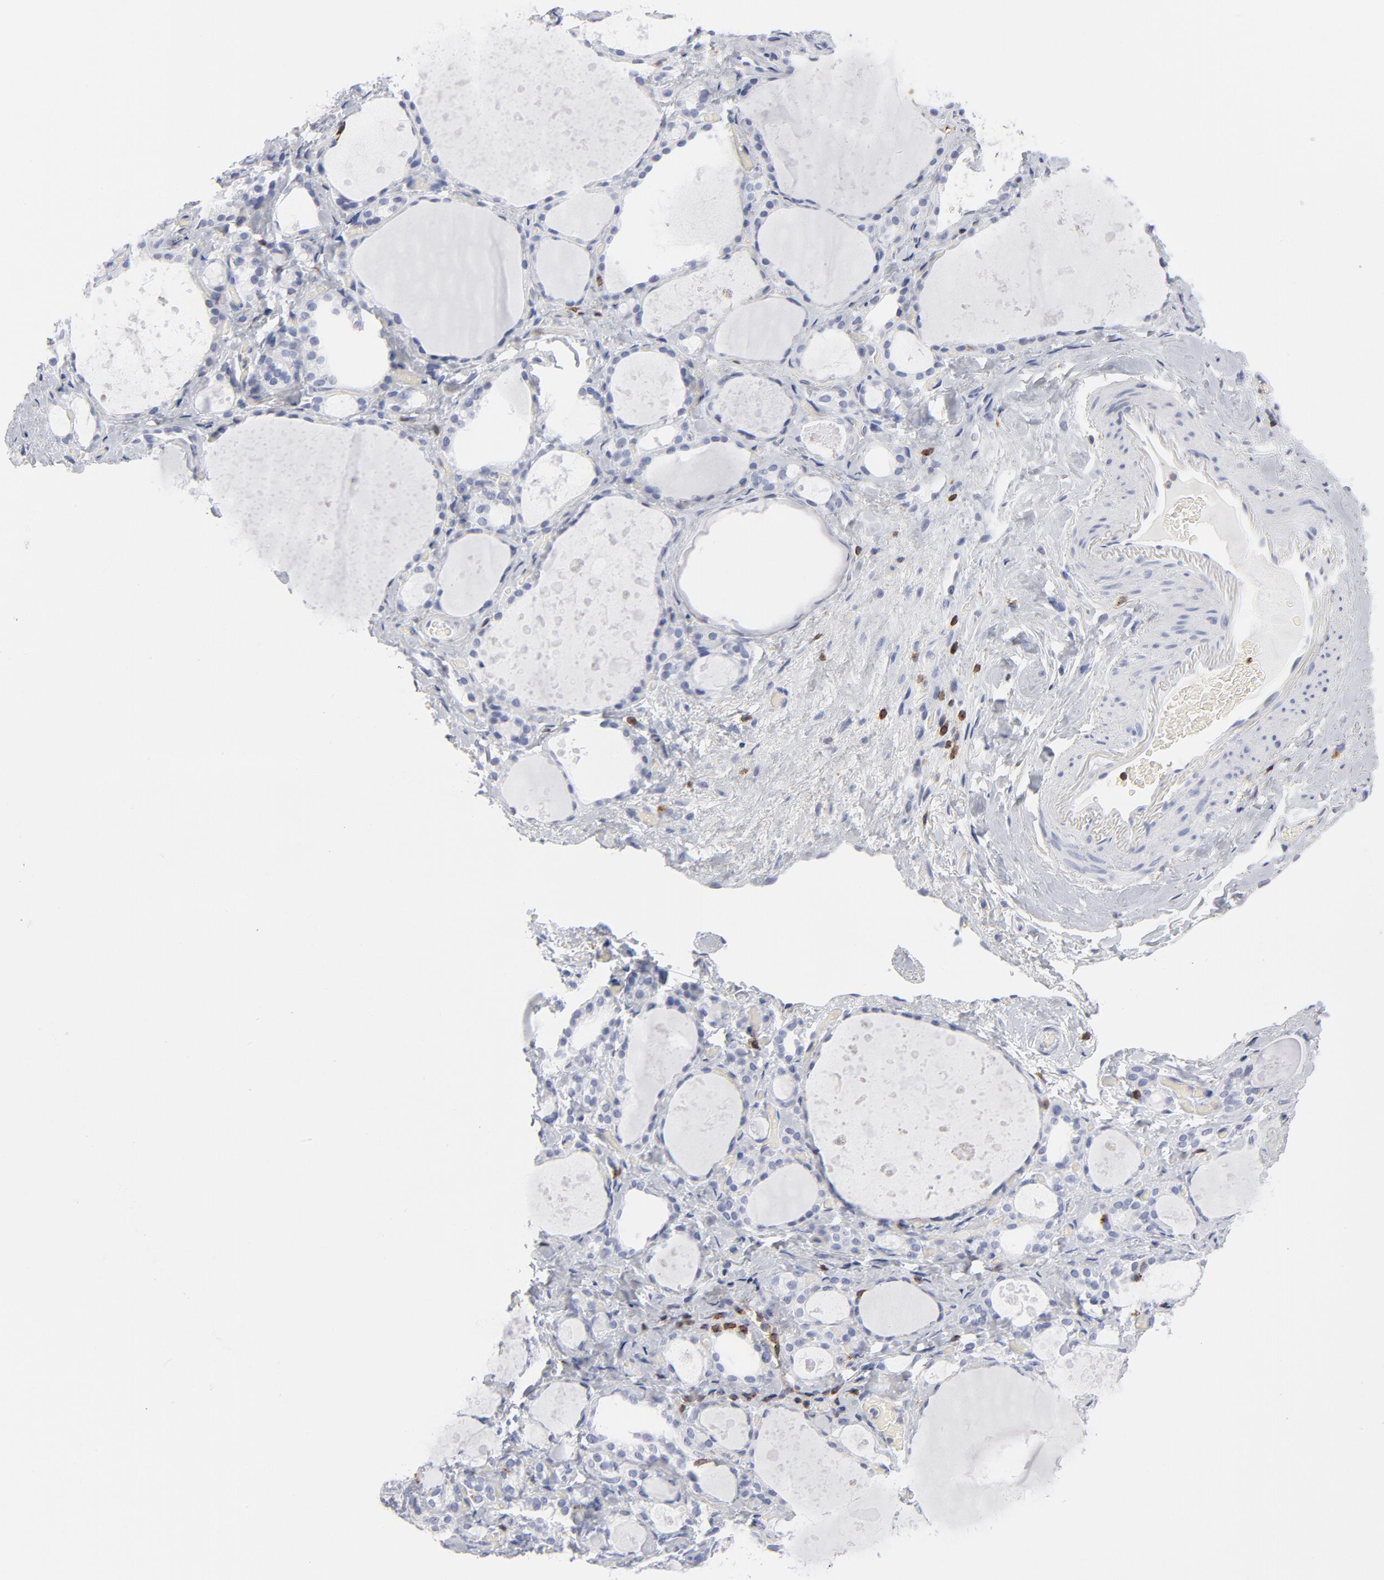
{"staining": {"intensity": "negative", "quantity": "none", "location": "none"}, "tissue": "thyroid gland", "cell_type": "Glandular cells", "image_type": "normal", "snomed": [{"axis": "morphology", "description": "Normal tissue, NOS"}, {"axis": "topography", "description": "Thyroid gland"}], "caption": "Glandular cells show no significant expression in normal thyroid gland. (Brightfield microscopy of DAB (3,3'-diaminobenzidine) IHC at high magnification).", "gene": "CD2", "patient": {"sex": "female", "age": 75}}